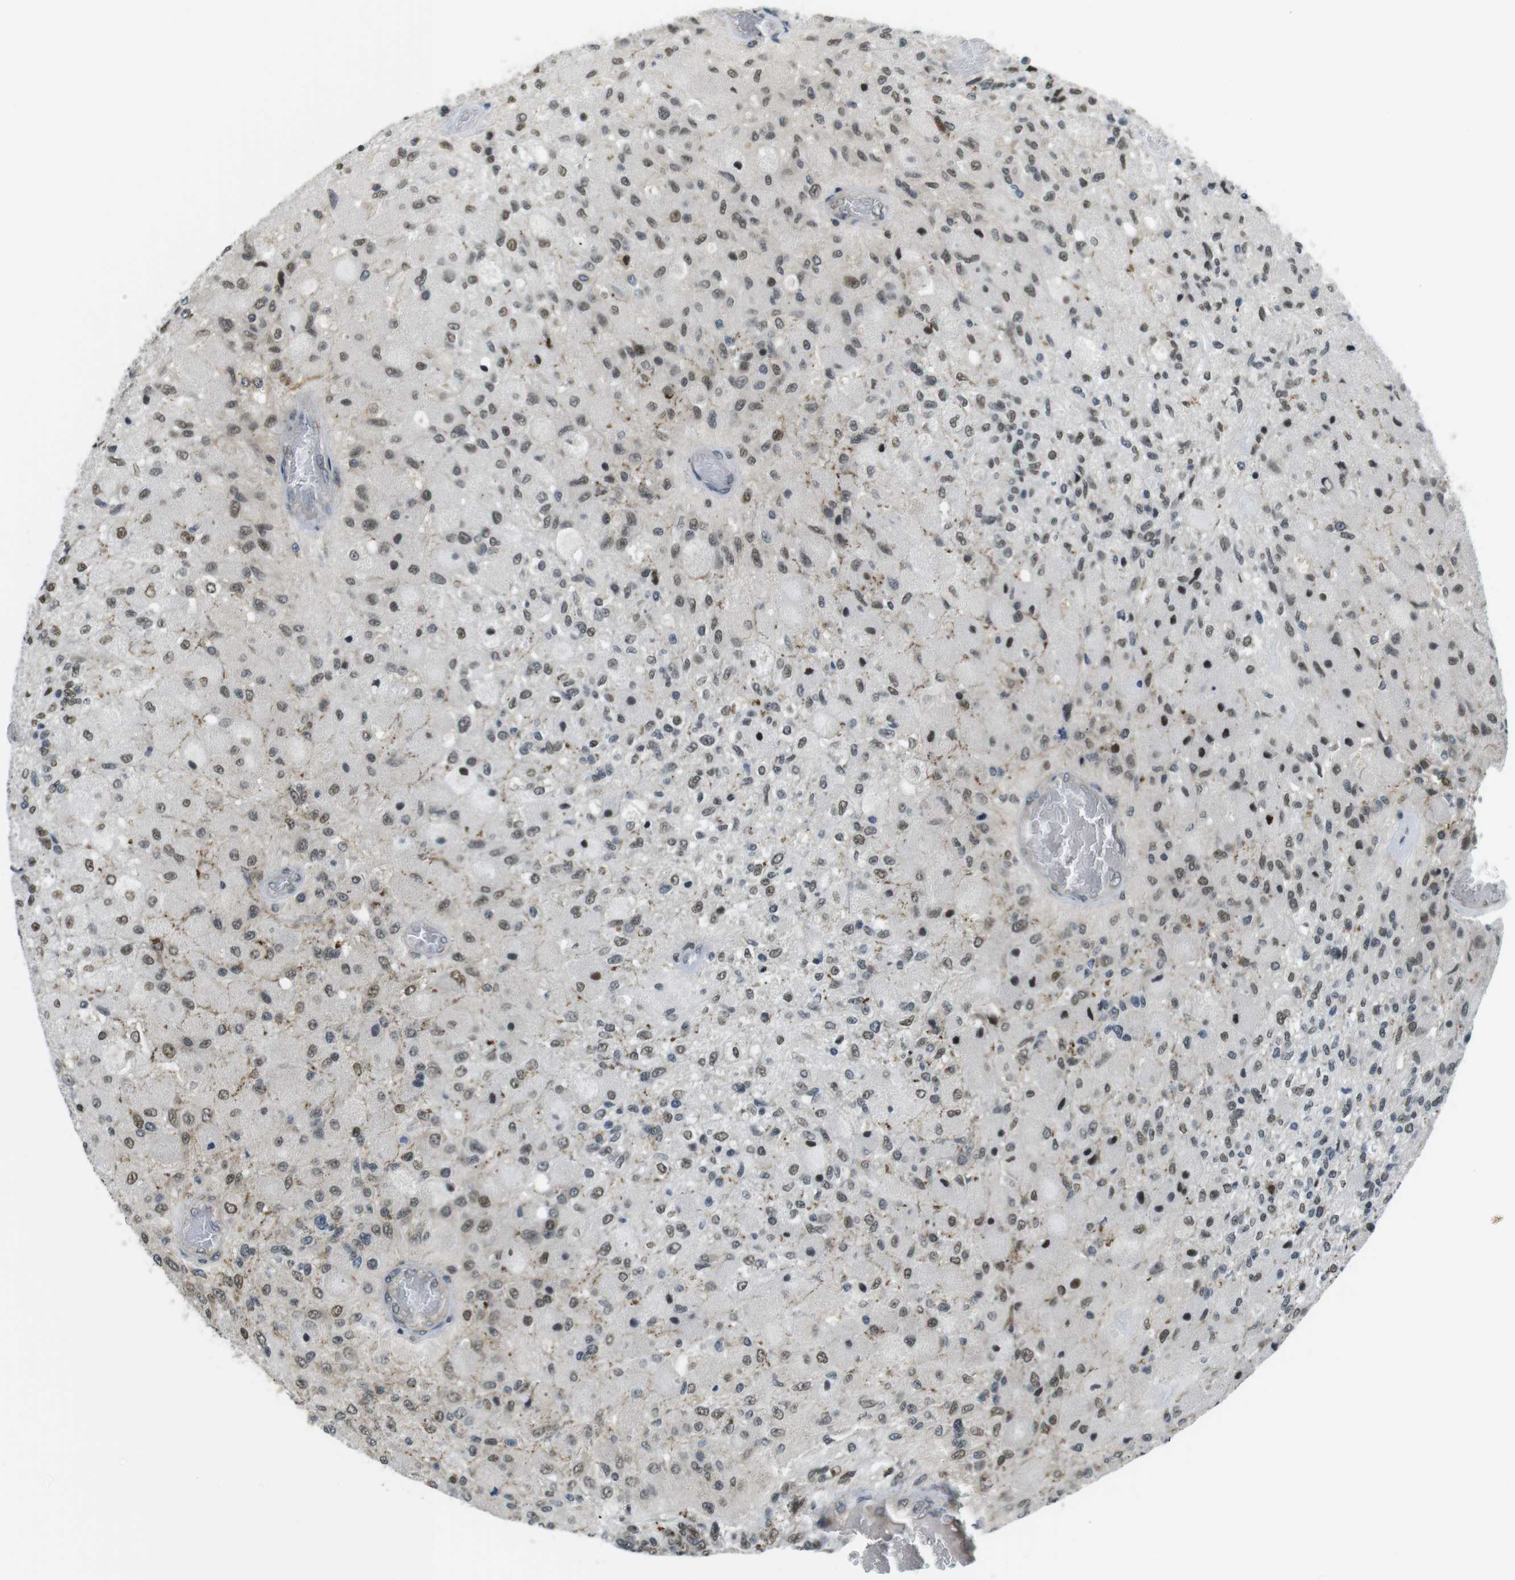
{"staining": {"intensity": "weak", "quantity": ">75%", "location": "nuclear"}, "tissue": "glioma", "cell_type": "Tumor cells", "image_type": "cancer", "snomed": [{"axis": "morphology", "description": "Normal tissue, NOS"}, {"axis": "morphology", "description": "Glioma, malignant, High grade"}, {"axis": "topography", "description": "Cerebral cortex"}], "caption": "Human malignant glioma (high-grade) stained with a brown dye demonstrates weak nuclear positive staining in approximately >75% of tumor cells.", "gene": "USP7", "patient": {"sex": "male", "age": 77}}